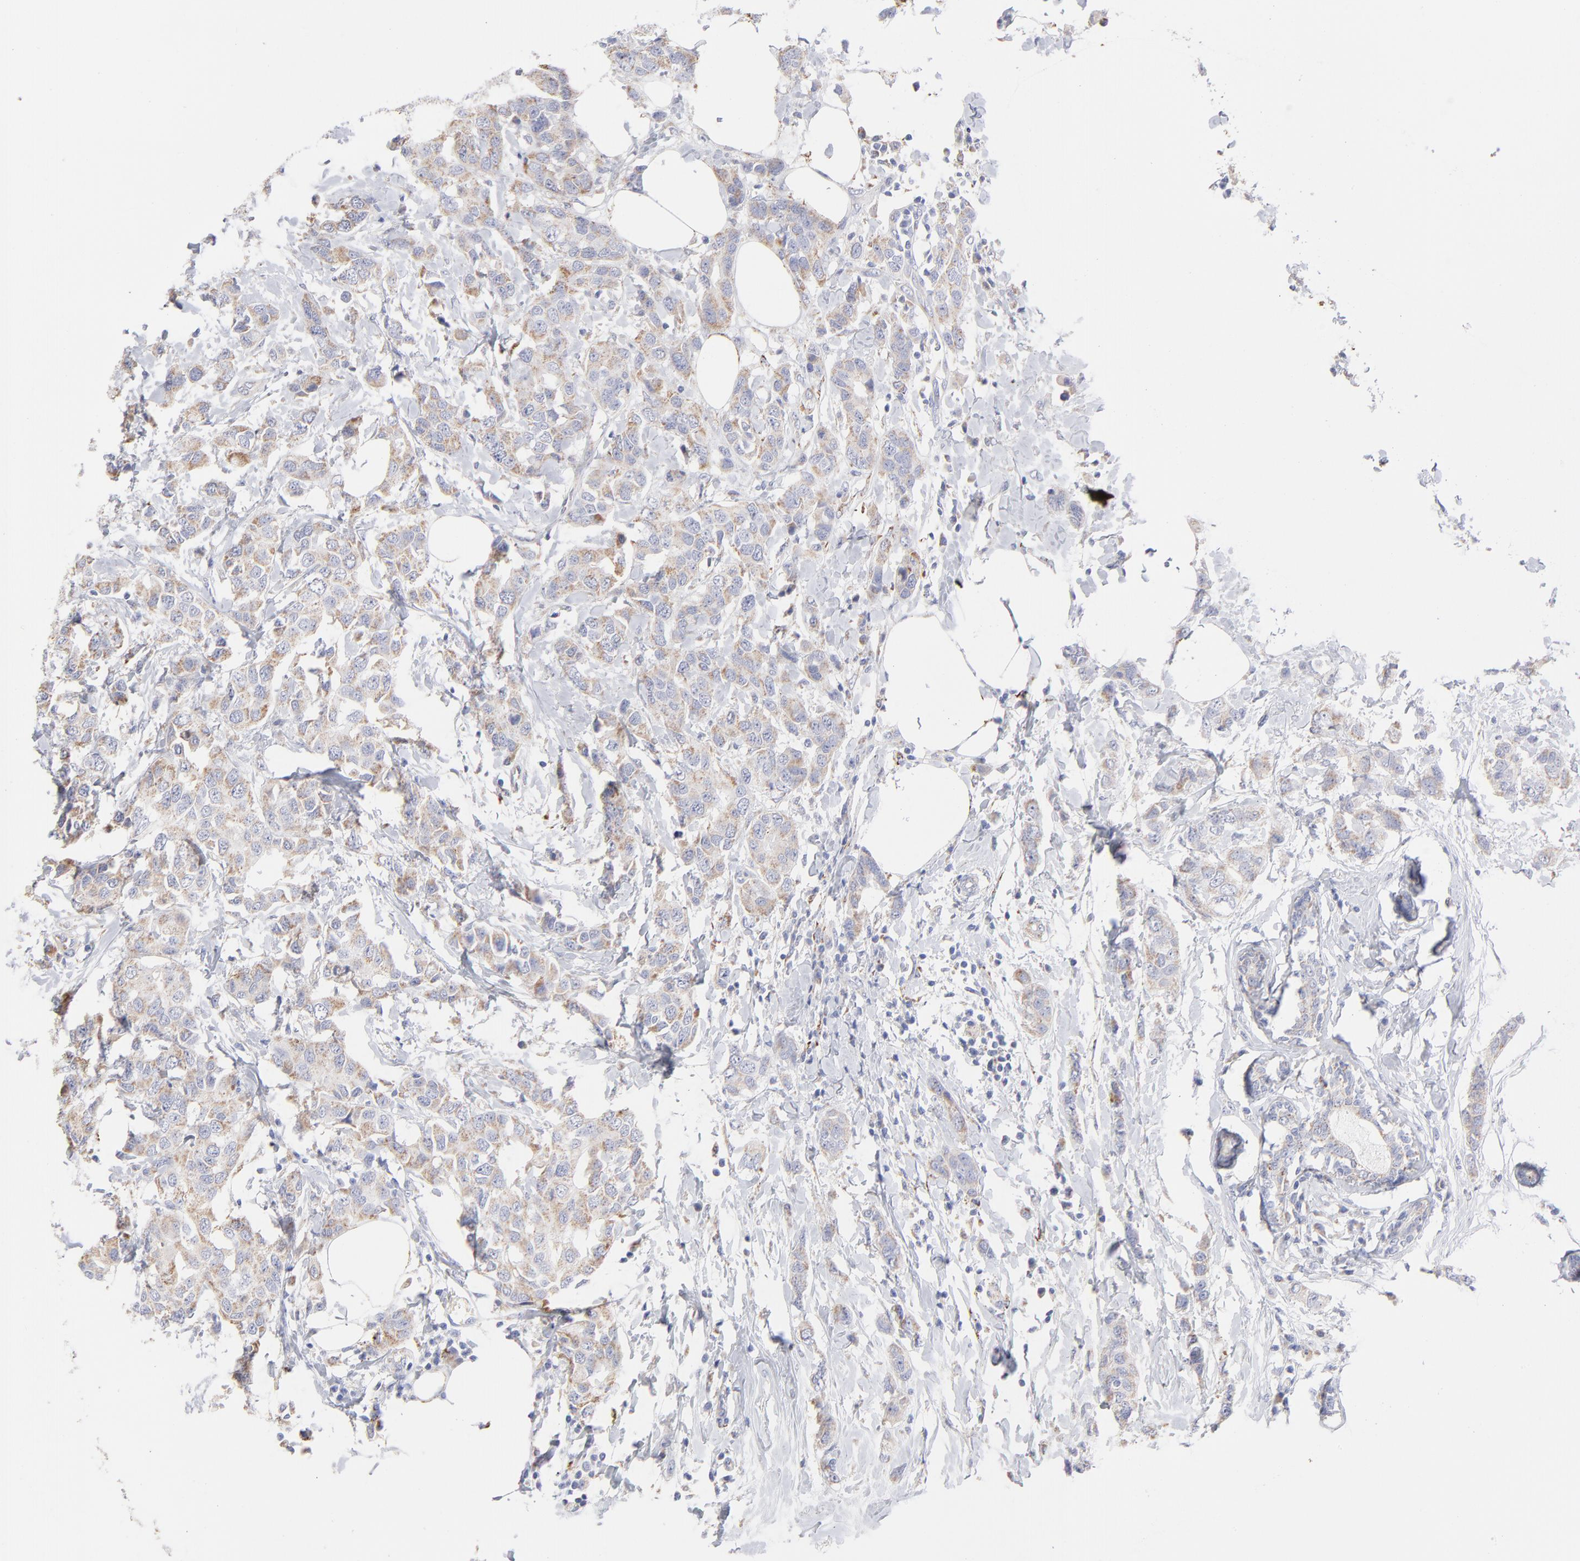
{"staining": {"intensity": "weak", "quantity": ">75%", "location": "cytoplasmic/membranous"}, "tissue": "breast cancer", "cell_type": "Tumor cells", "image_type": "cancer", "snomed": [{"axis": "morphology", "description": "Normal tissue, NOS"}, {"axis": "morphology", "description": "Duct carcinoma"}, {"axis": "topography", "description": "Breast"}], "caption": "The histopathology image displays immunohistochemical staining of breast invasive ductal carcinoma. There is weak cytoplasmic/membranous positivity is seen in approximately >75% of tumor cells.", "gene": "TST", "patient": {"sex": "female", "age": 50}}